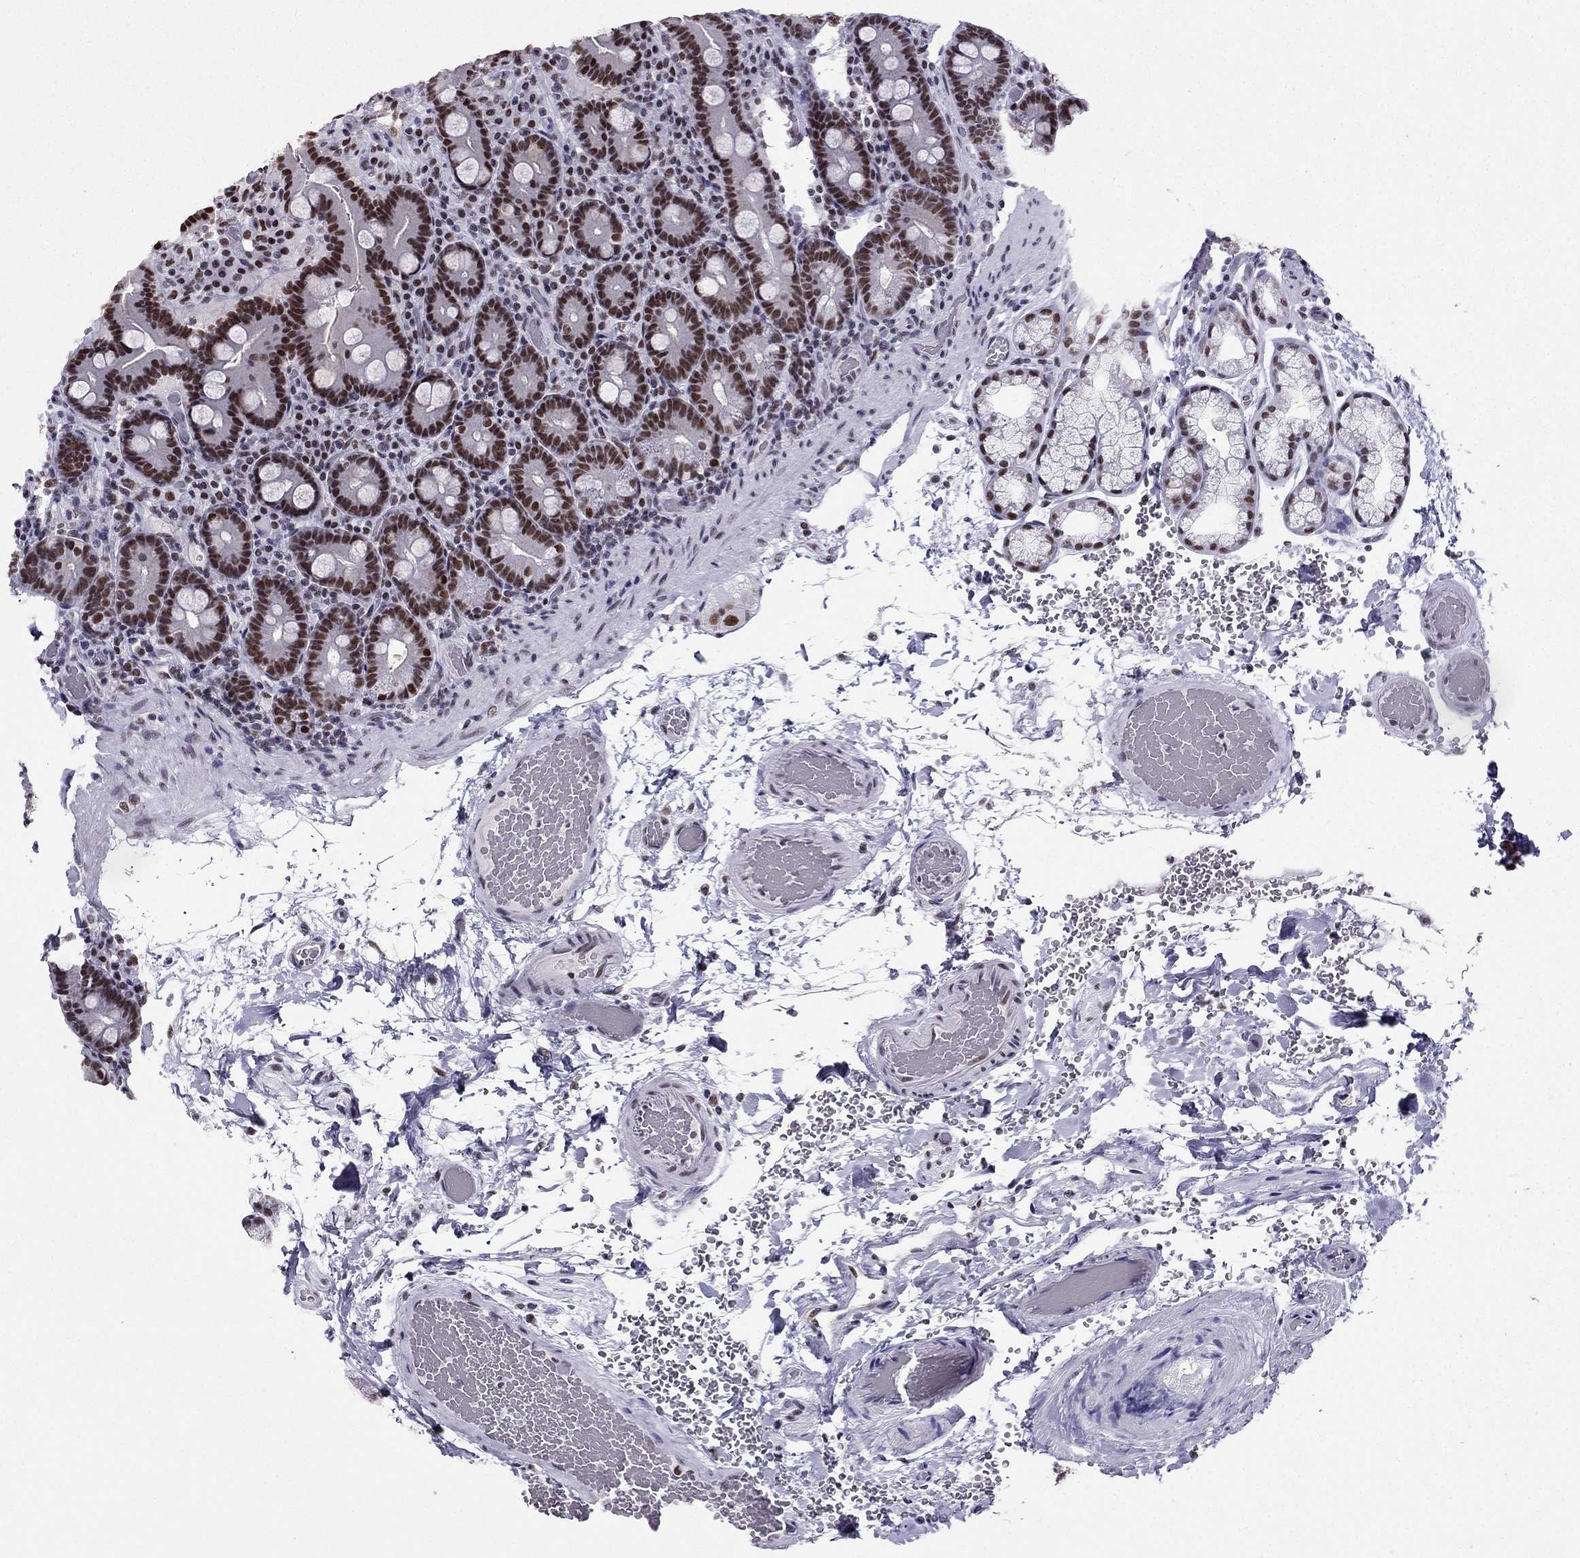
{"staining": {"intensity": "strong", "quantity": ">75%", "location": "nuclear"}, "tissue": "duodenum", "cell_type": "Glandular cells", "image_type": "normal", "snomed": [{"axis": "morphology", "description": "Normal tissue, NOS"}, {"axis": "topography", "description": "Duodenum"}], "caption": "Protein staining of normal duodenum reveals strong nuclear staining in about >75% of glandular cells. The protein of interest is shown in brown color, while the nuclei are stained blue.", "gene": "ZNF420", "patient": {"sex": "female", "age": 62}}